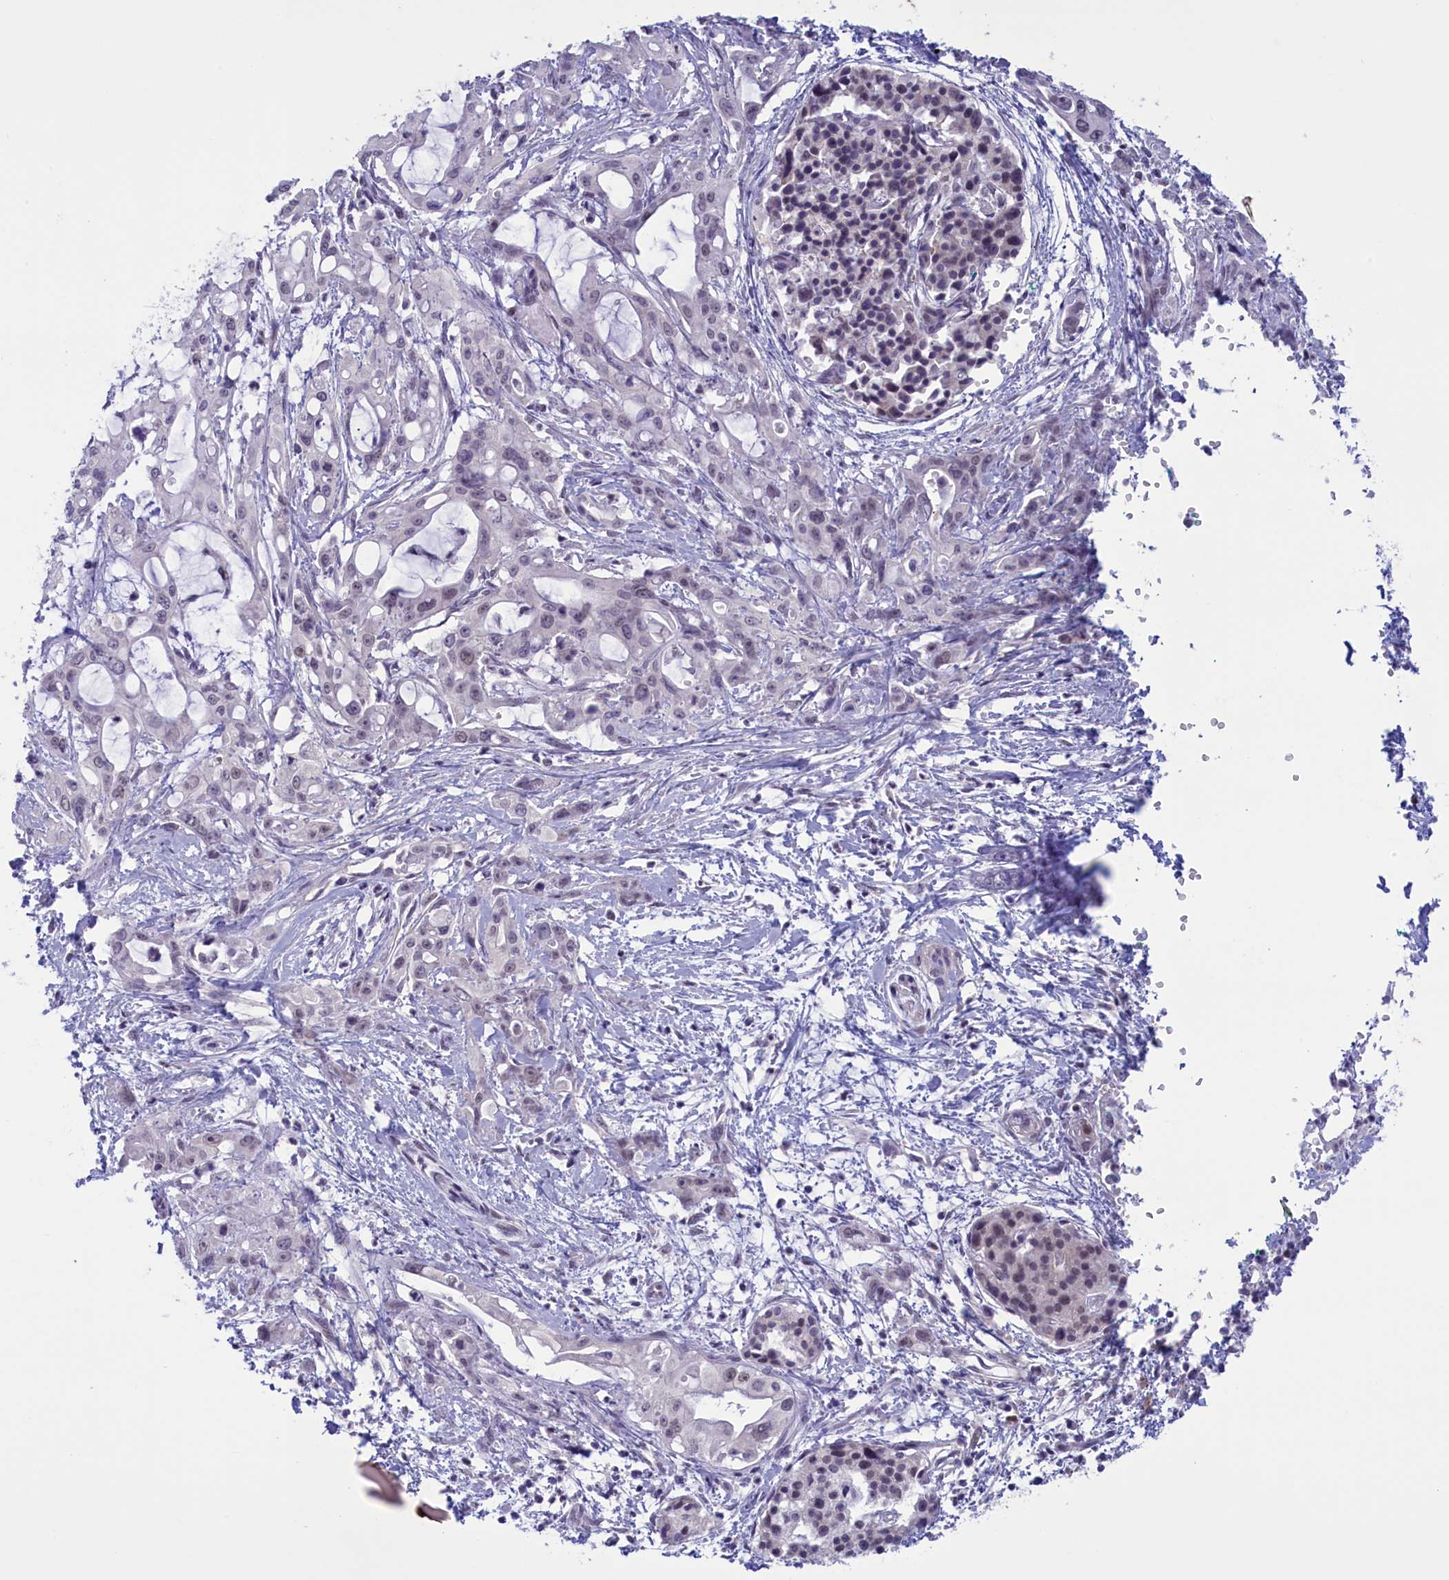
{"staining": {"intensity": "negative", "quantity": "none", "location": "none"}, "tissue": "pancreatic cancer", "cell_type": "Tumor cells", "image_type": "cancer", "snomed": [{"axis": "morphology", "description": "Adenocarcinoma, NOS"}, {"axis": "topography", "description": "Pancreas"}], "caption": "This is an immunohistochemistry (IHC) micrograph of pancreatic cancer (adenocarcinoma). There is no expression in tumor cells.", "gene": "ELOA2", "patient": {"sex": "male", "age": 68}}